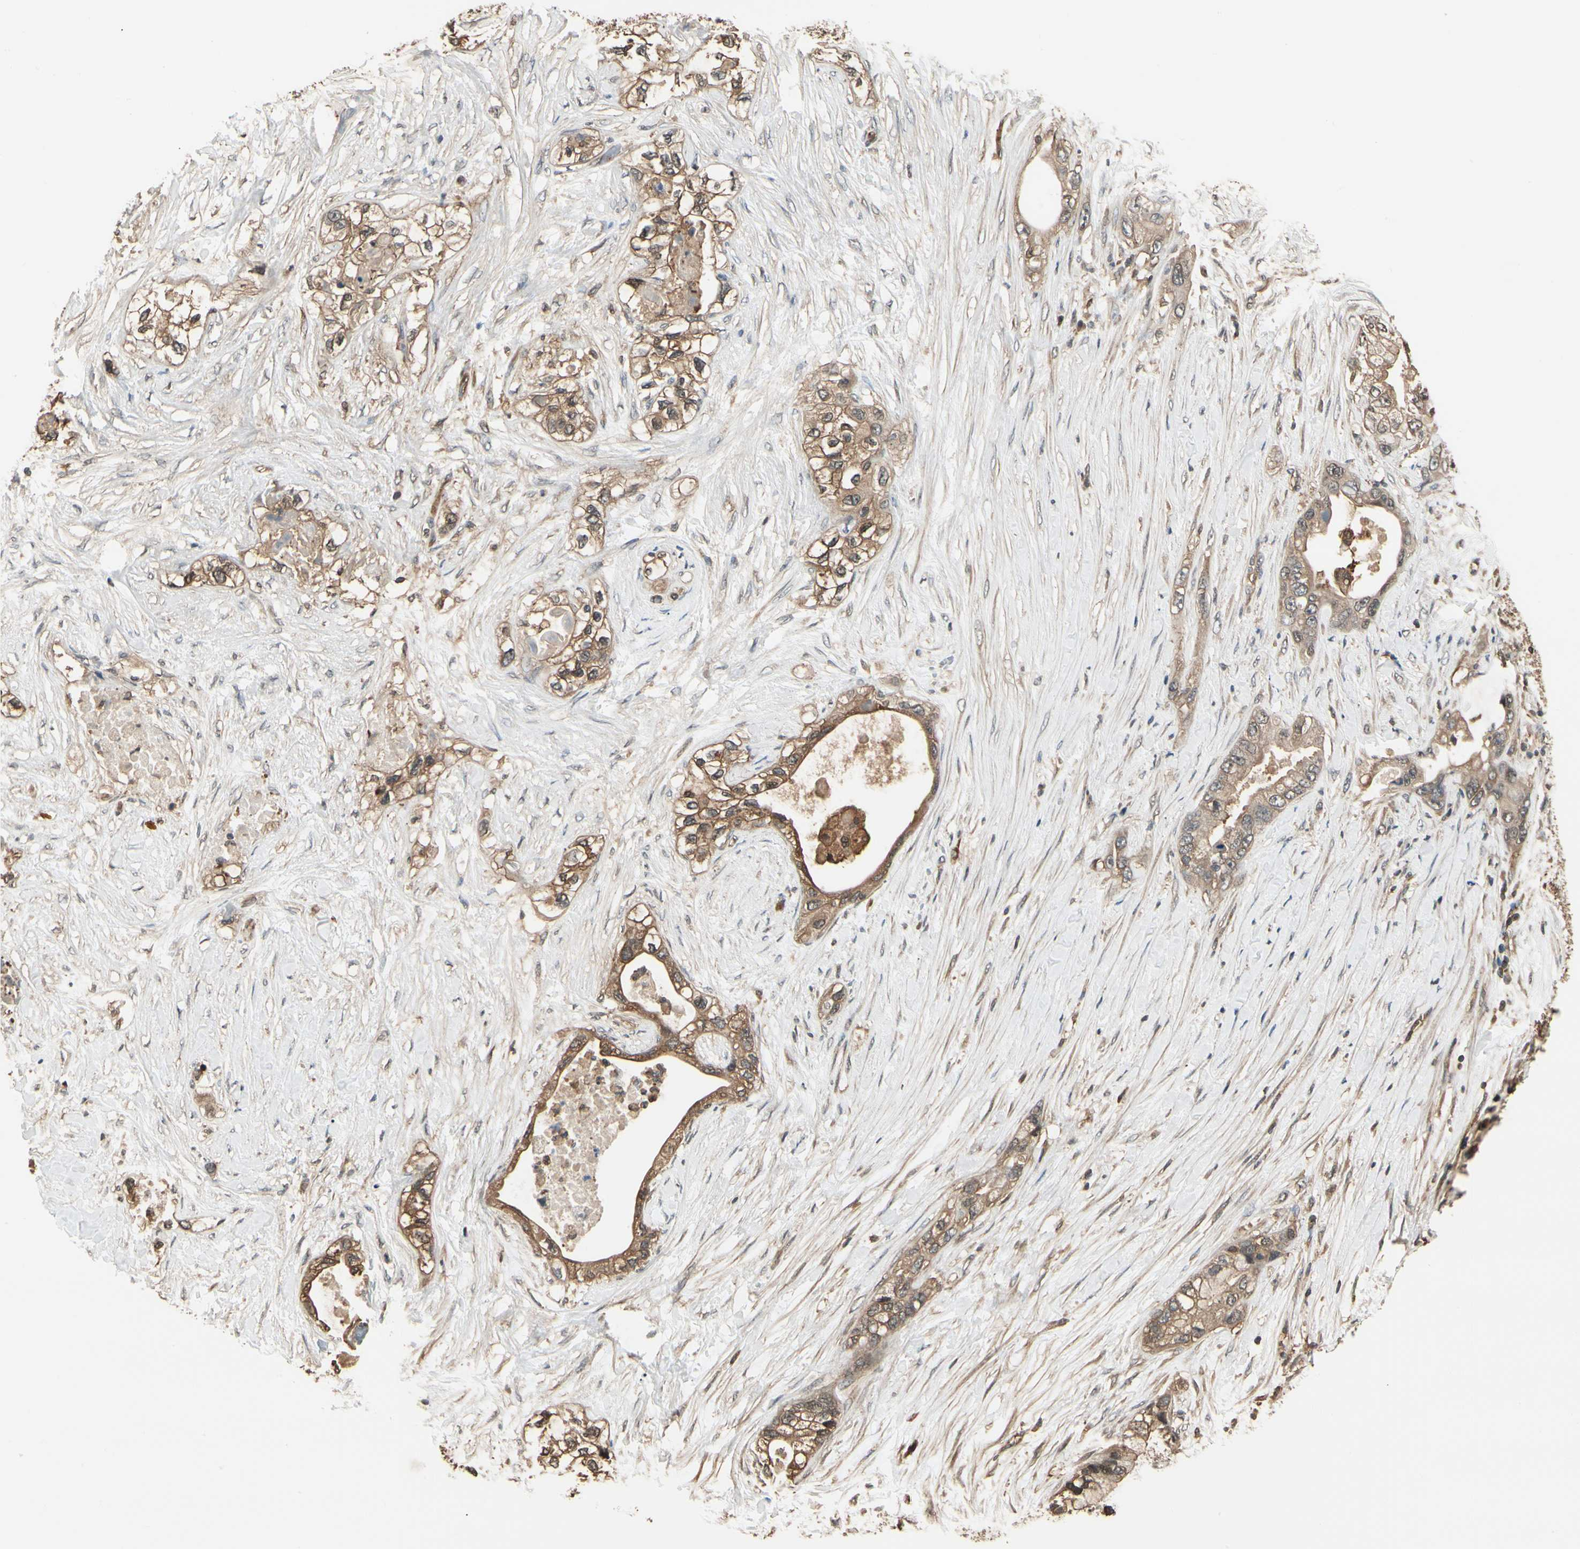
{"staining": {"intensity": "moderate", "quantity": ">75%", "location": "cytoplasmic/membranous"}, "tissue": "pancreatic cancer", "cell_type": "Tumor cells", "image_type": "cancer", "snomed": [{"axis": "morphology", "description": "Adenocarcinoma, NOS"}, {"axis": "topography", "description": "Pancreas"}], "caption": "Approximately >75% of tumor cells in human pancreatic cancer (adenocarcinoma) demonstrate moderate cytoplasmic/membranous protein staining as visualized by brown immunohistochemical staining.", "gene": "YWHAE", "patient": {"sex": "female", "age": 70}}